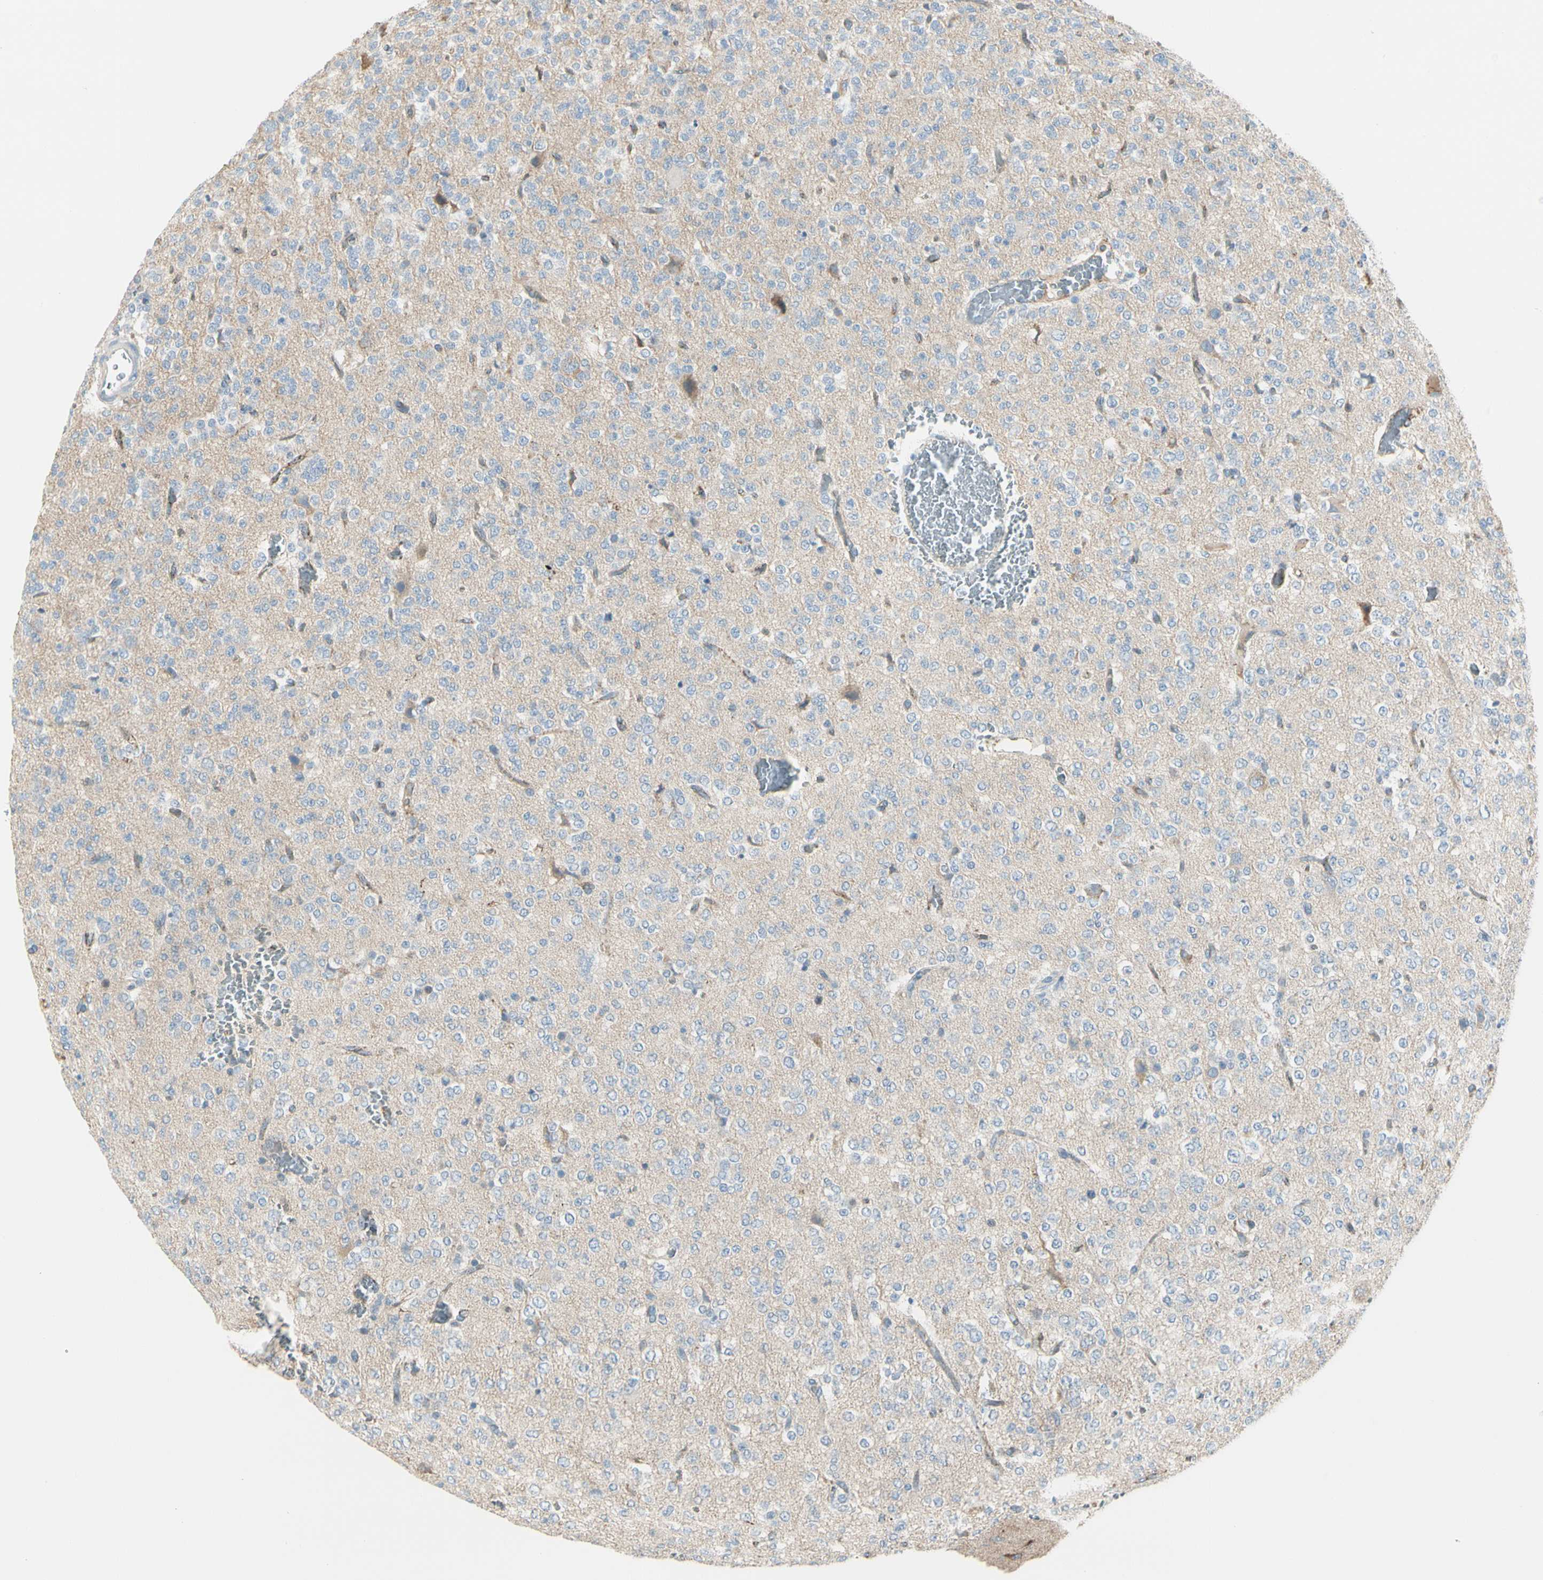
{"staining": {"intensity": "negative", "quantity": "none", "location": "none"}, "tissue": "glioma", "cell_type": "Tumor cells", "image_type": "cancer", "snomed": [{"axis": "morphology", "description": "Glioma, malignant, Low grade"}, {"axis": "topography", "description": "Brain"}], "caption": "An immunohistochemistry (IHC) image of malignant low-grade glioma is shown. There is no staining in tumor cells of malignant low-grade glioma. (Brightfield microscopy of DAB (3,3'-diaminobenzidine) immunohistochemistry (IHC) at high magnification).", "gene": "SLC6A15", "patient": {"sex": "male", "age": 38}}